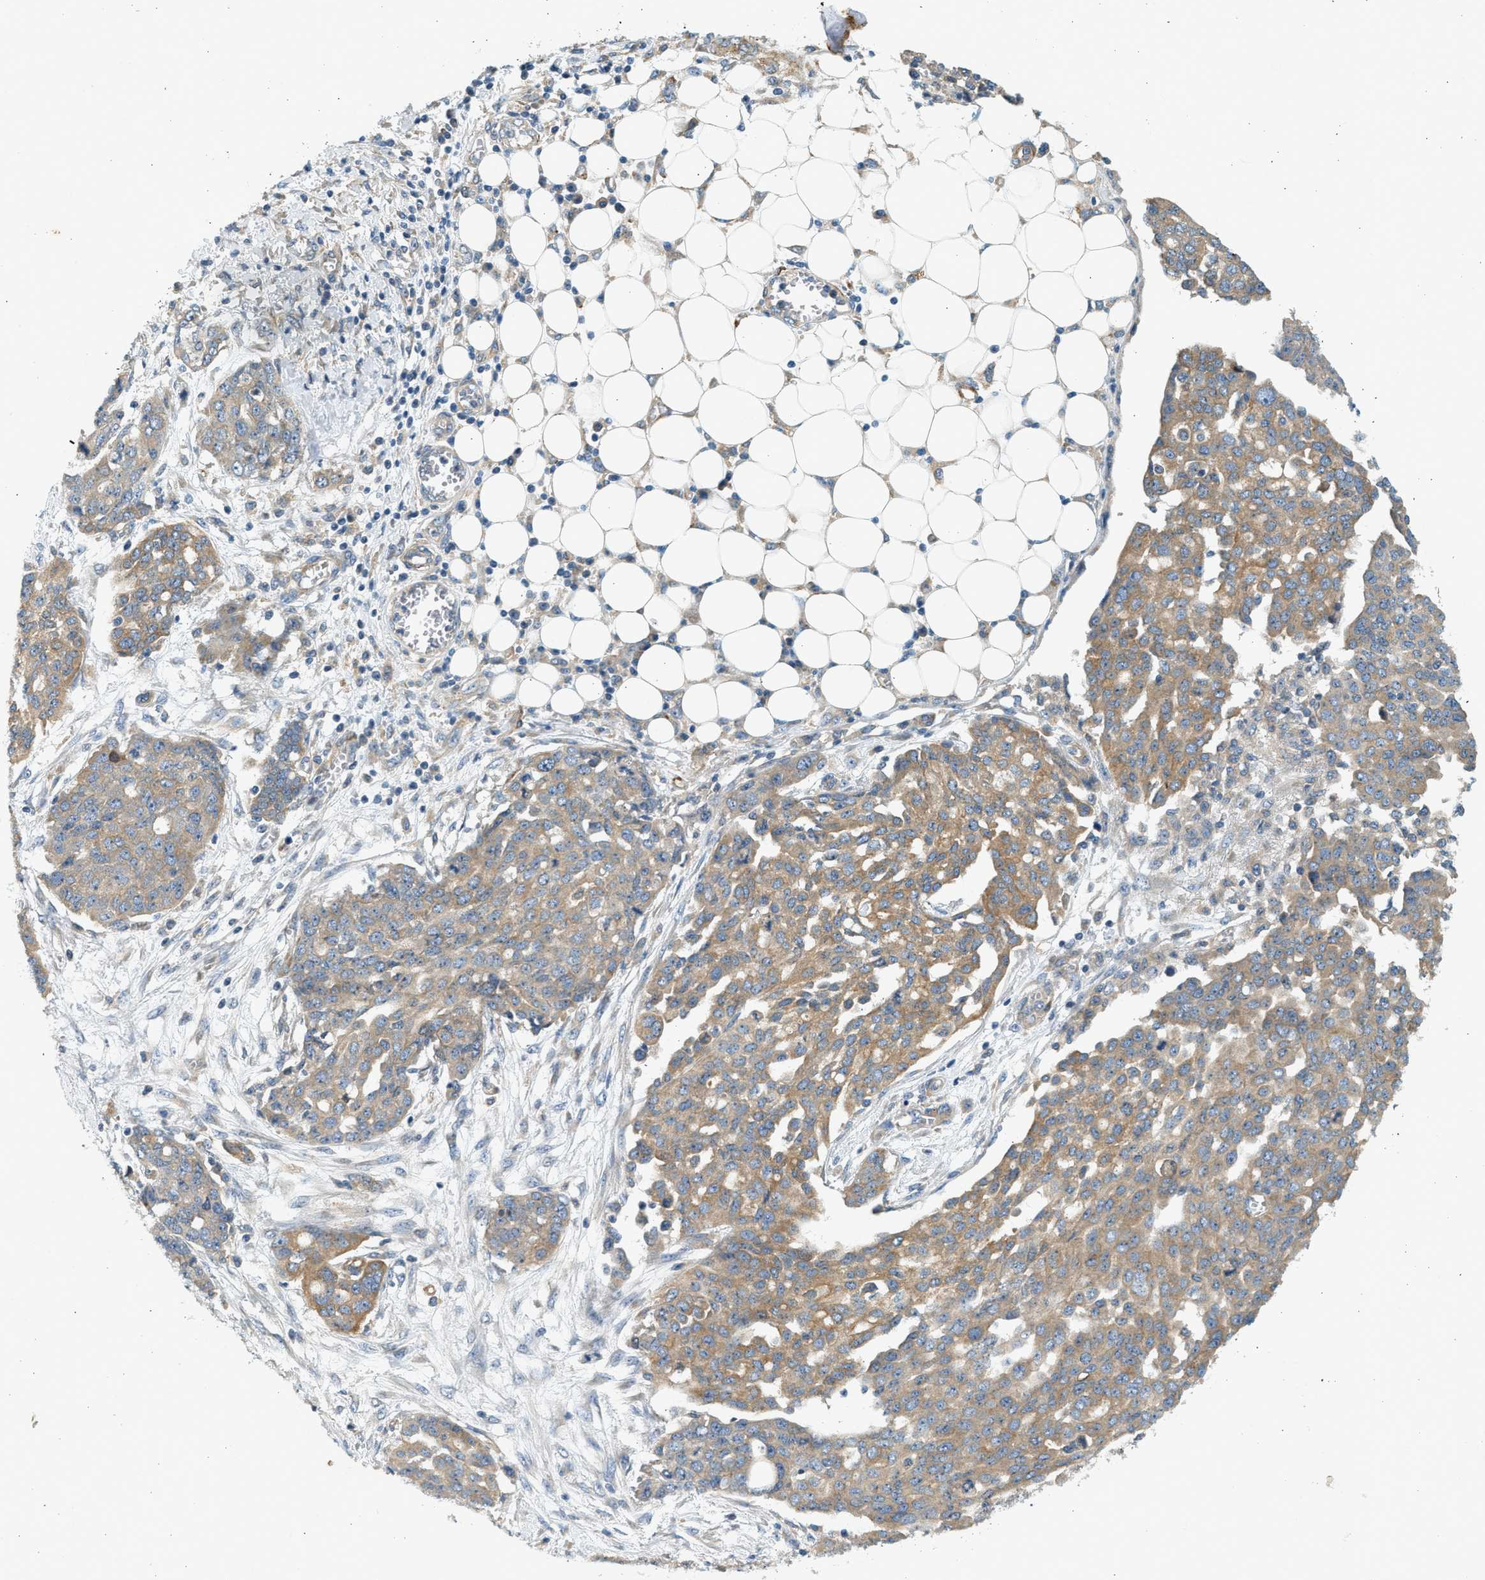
{"staining": {"intensity": "moderate", "quantity": "25%-75%", "location": "cytoplasmic/membranous"}, "tissue": "ovarian cancer", "cell_type": "Tumor cells", "image_type": "cancer", "snomed": [{"axis": "morphology", "description": "Cystadenocarcinoma, serous, NOS"}, {"axis": "topography", "description": "Soft tissue"}, {"axis": "topography", "description": "Ovary"}], "caption": "Protein staining by IHC displays moderate cytoplasmic/membranous expression in about 25%-75% of tumor cells in serous cystadenocarcinoma (ovarian).", "gene": "KDELR2", "patient": {"sex": "female", "age": 57}}